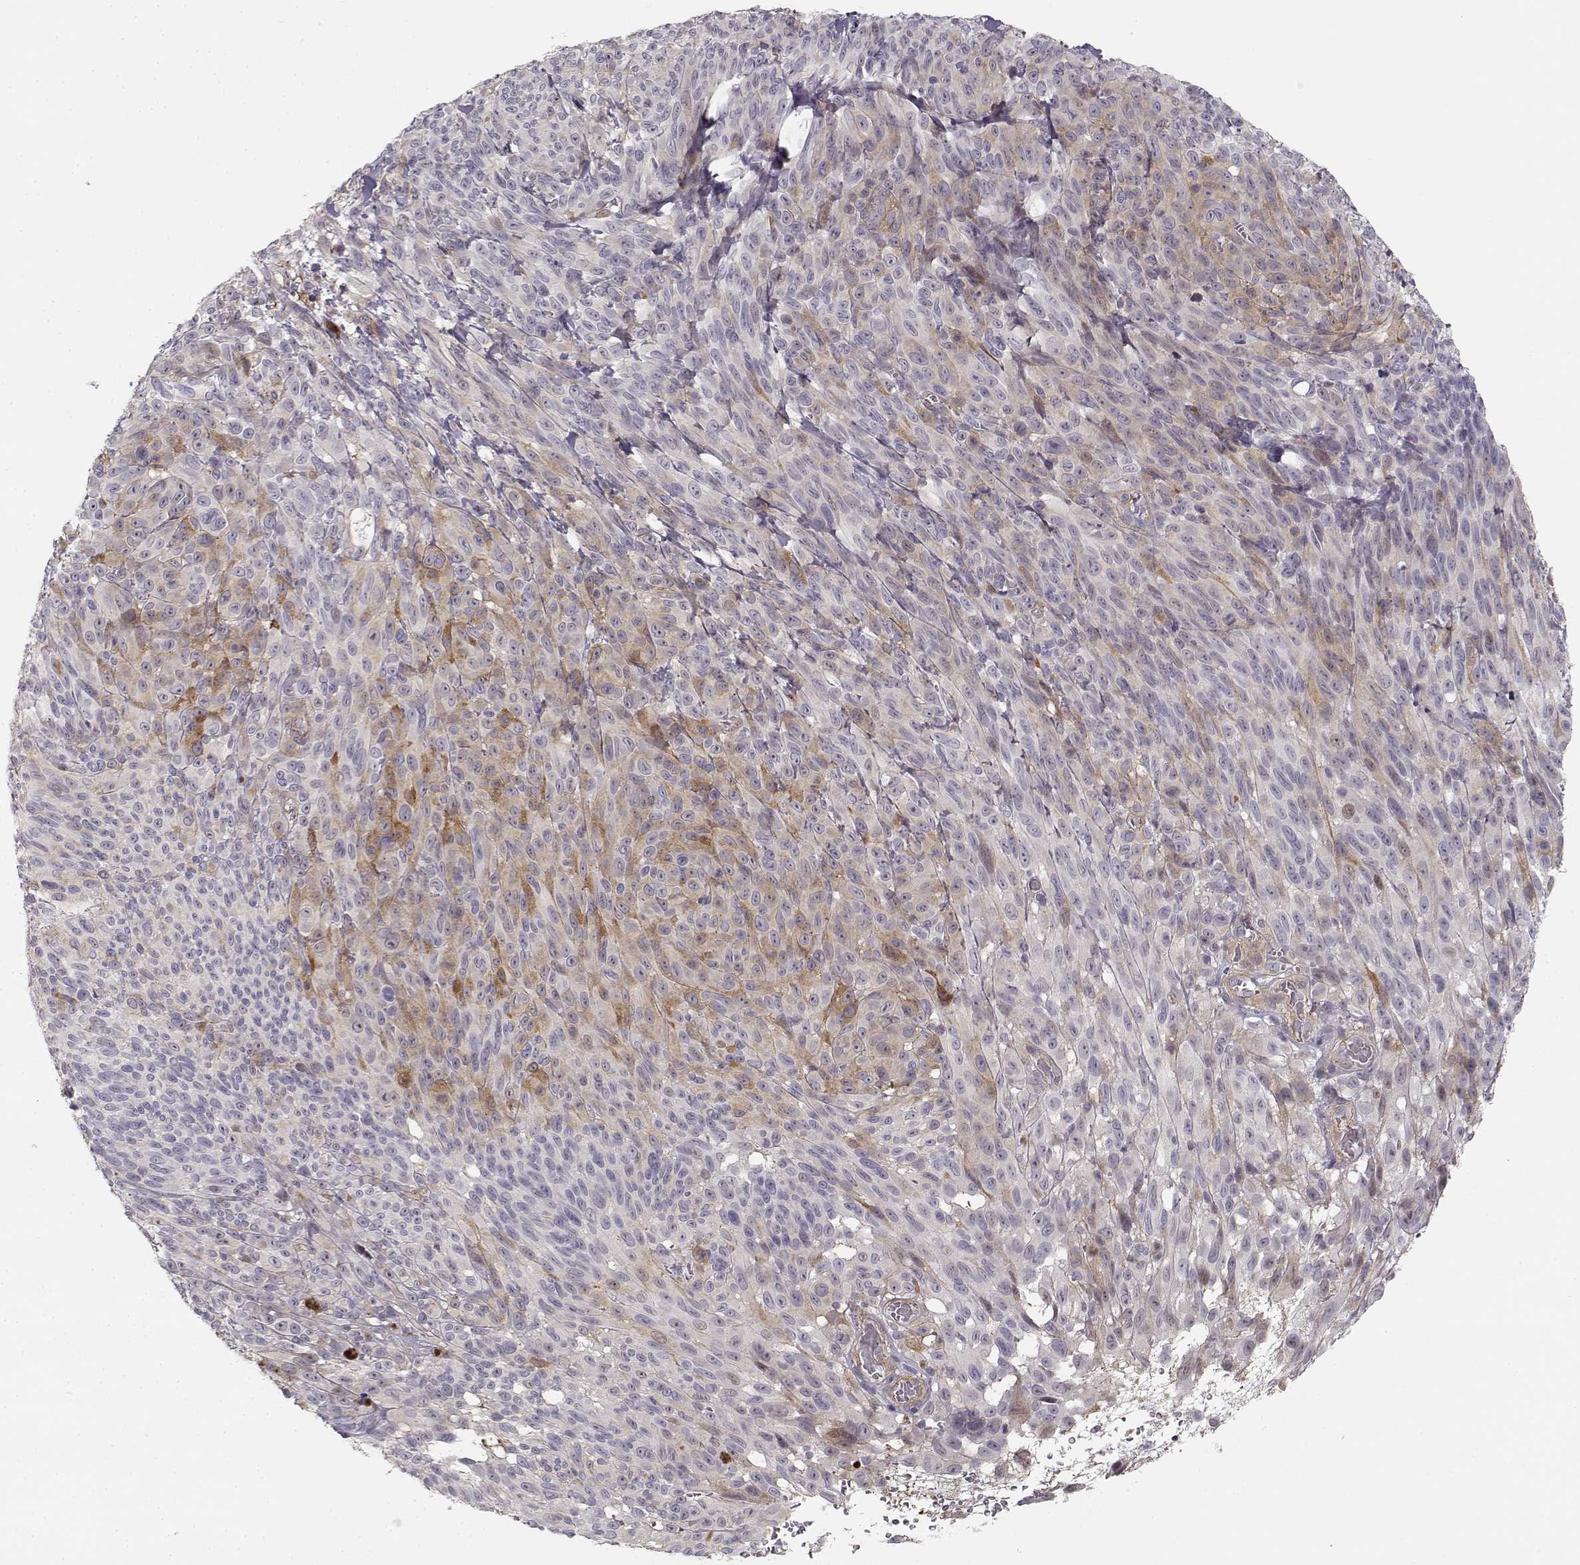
{"staining": {"intensity": "moderate", "quantity": "<25%", "location": "cytoplasmic/membranous"}, "tissue": "melanoma", "cell_type": "Tumor cells", "image_type": "cancer", "snomed": [{"axis": "morphology", "description": "Malignant melanoma, NOS"}, {"axis": "topography", "description": "Skin"}], "caption": "Malignant melanoma tissue reveals moderate cytoplasmic/membranous staining in approximately <25% of tumor cells The staining is performed using DAB brown chromogen to label protein expression. The nuclei are counter-stained blue using hematoxylin.", "gene": "RGS9BP", "patient": {"sex": "male", "age": 83}}